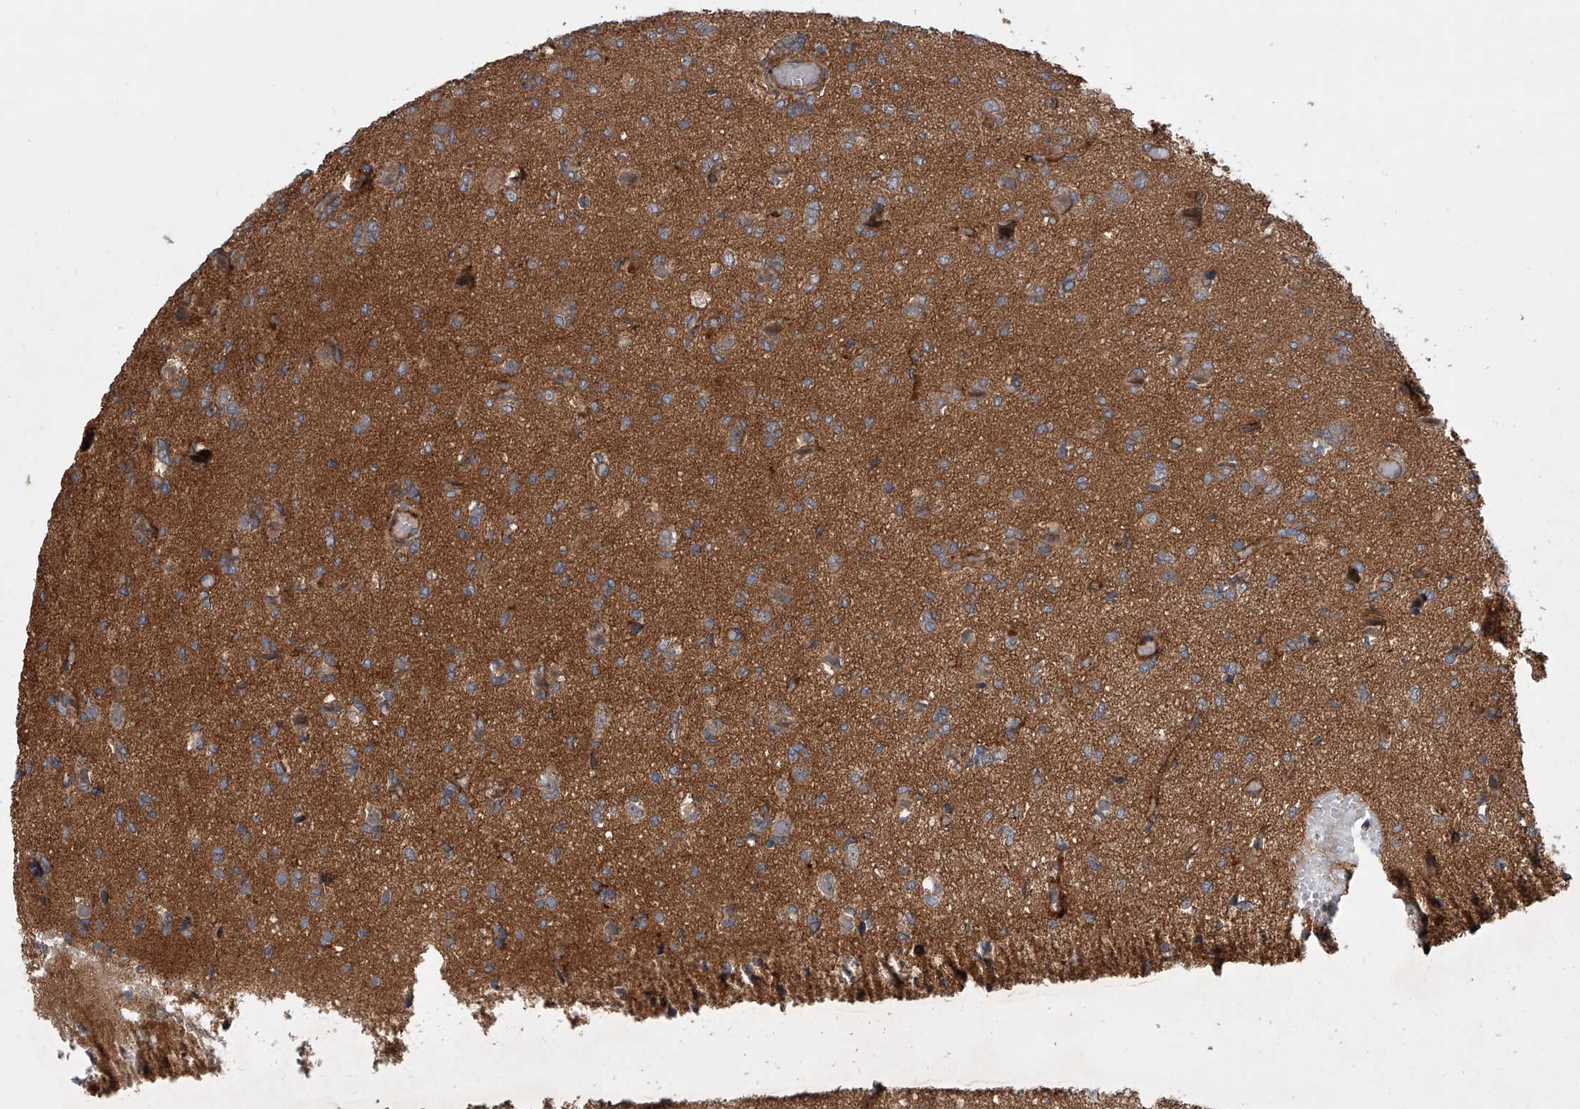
{"staining": {"intensity": "moderate", "quantity": ">75%", "location": "cytoplasmic/membranous"}, "tissue": "glioma", "cell_type": "Tumor cells", "image_type": "cancer", "snomed": [{"axis": "morphology", "description": "Glioma, malignant, High grade"}, {"axis": "topography", "description": "Brain"}], "caption": "Human malignant high-grade glioma stained for a protein (brown) shows moderate cytoplasmic/membranous positive expression in approximately >75% of tumor cells.", "gene": "USP47", "patient": {"sex": "female", "age": 59}}